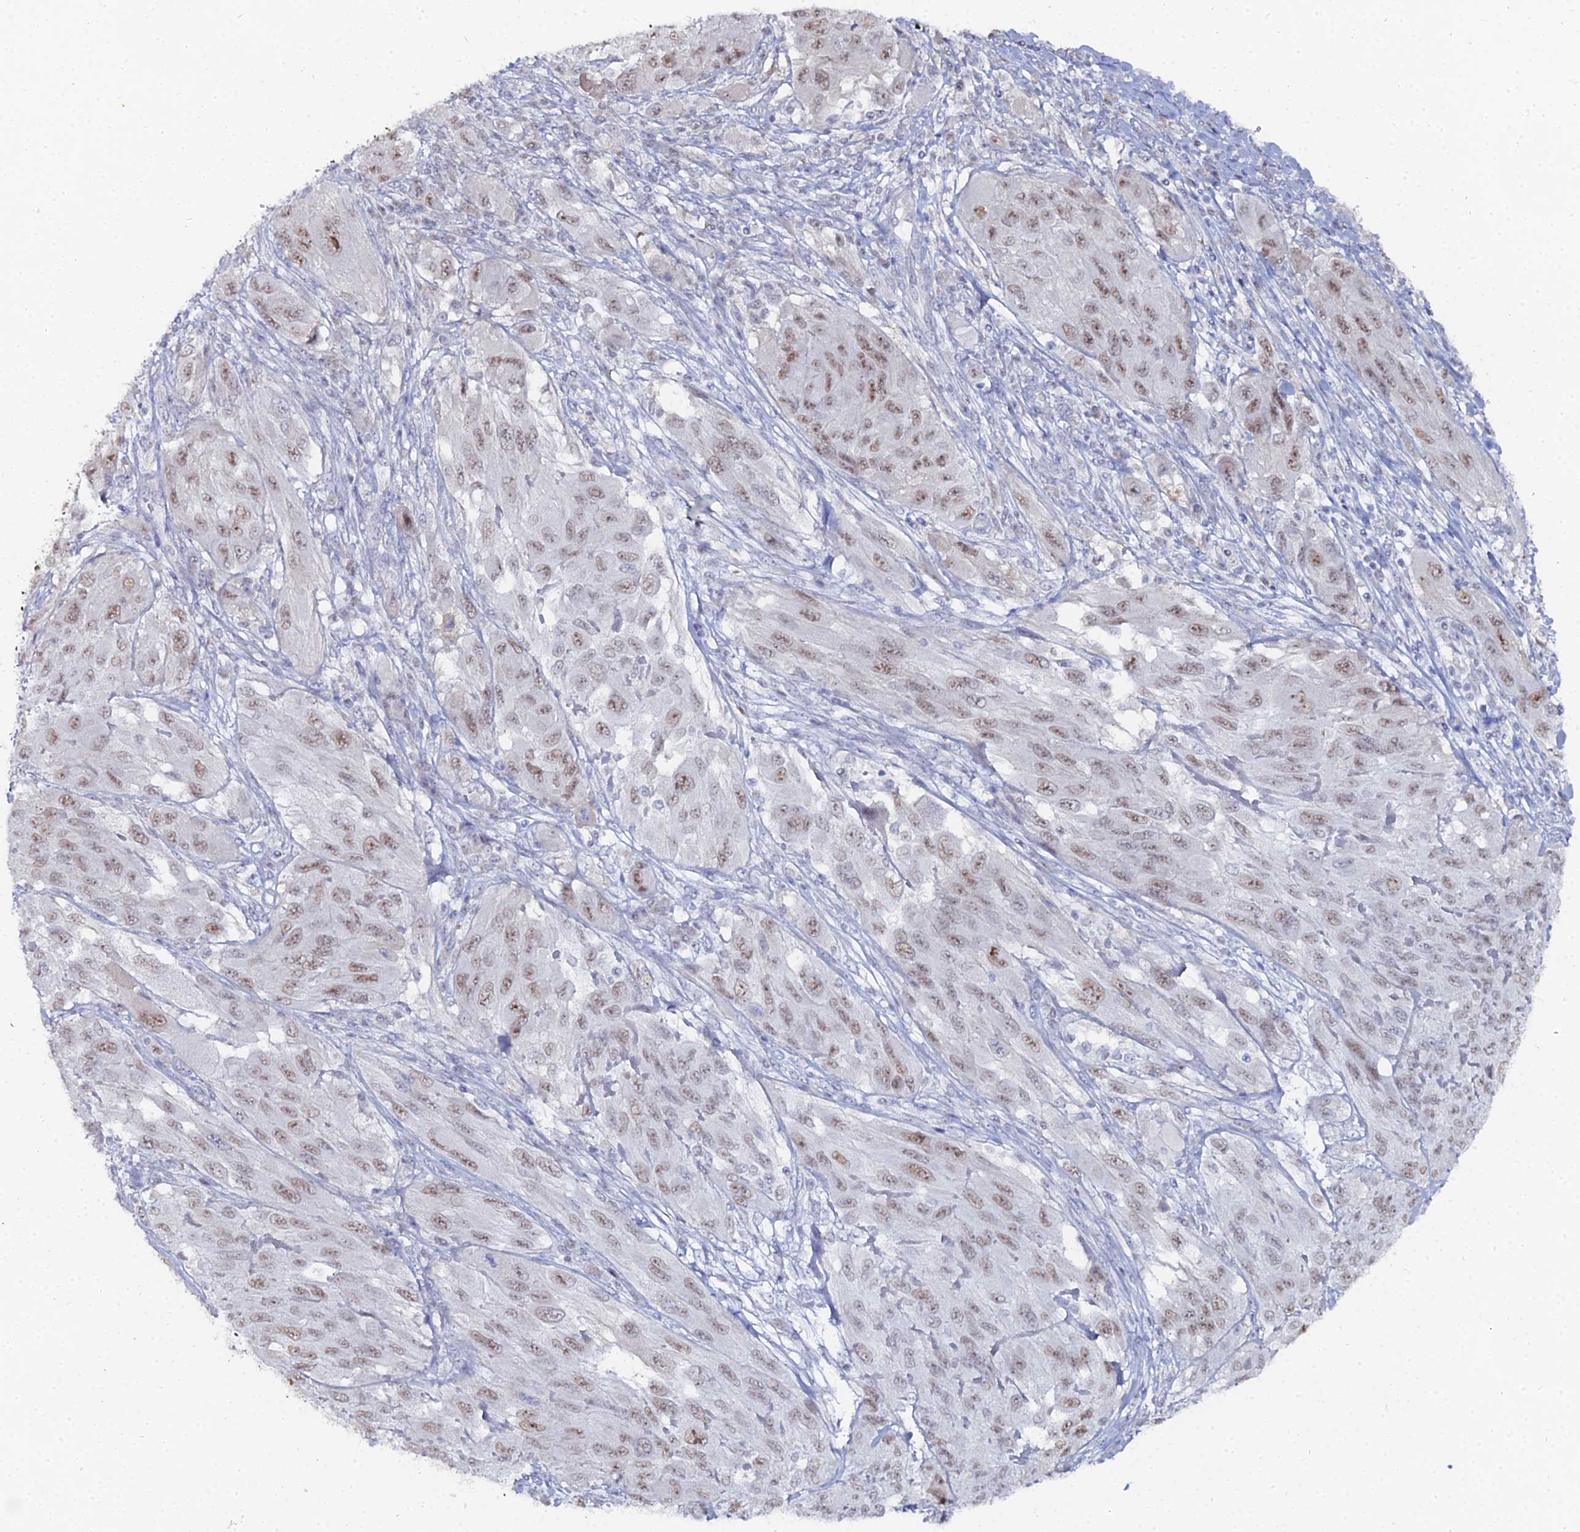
{"staining": {"intensity": "weak", "quantity": ">75%", "location": "nuclear"}, "tissue": "melanoma", "cell_type": "Tumor cells", "image_type": "cancer", "snomed": [{"axis": "morphology", "description": "Malignant melanoma, NOS"}, {"axis": "topography", "description": "Skin"}], "caption": "Melanoma stained with DAB IHC displays low levels of weak nuclear expression in approximately >75% of tumor cells.", "gene": "THAP4", "patient": {"sex": "female", "age": 91}}